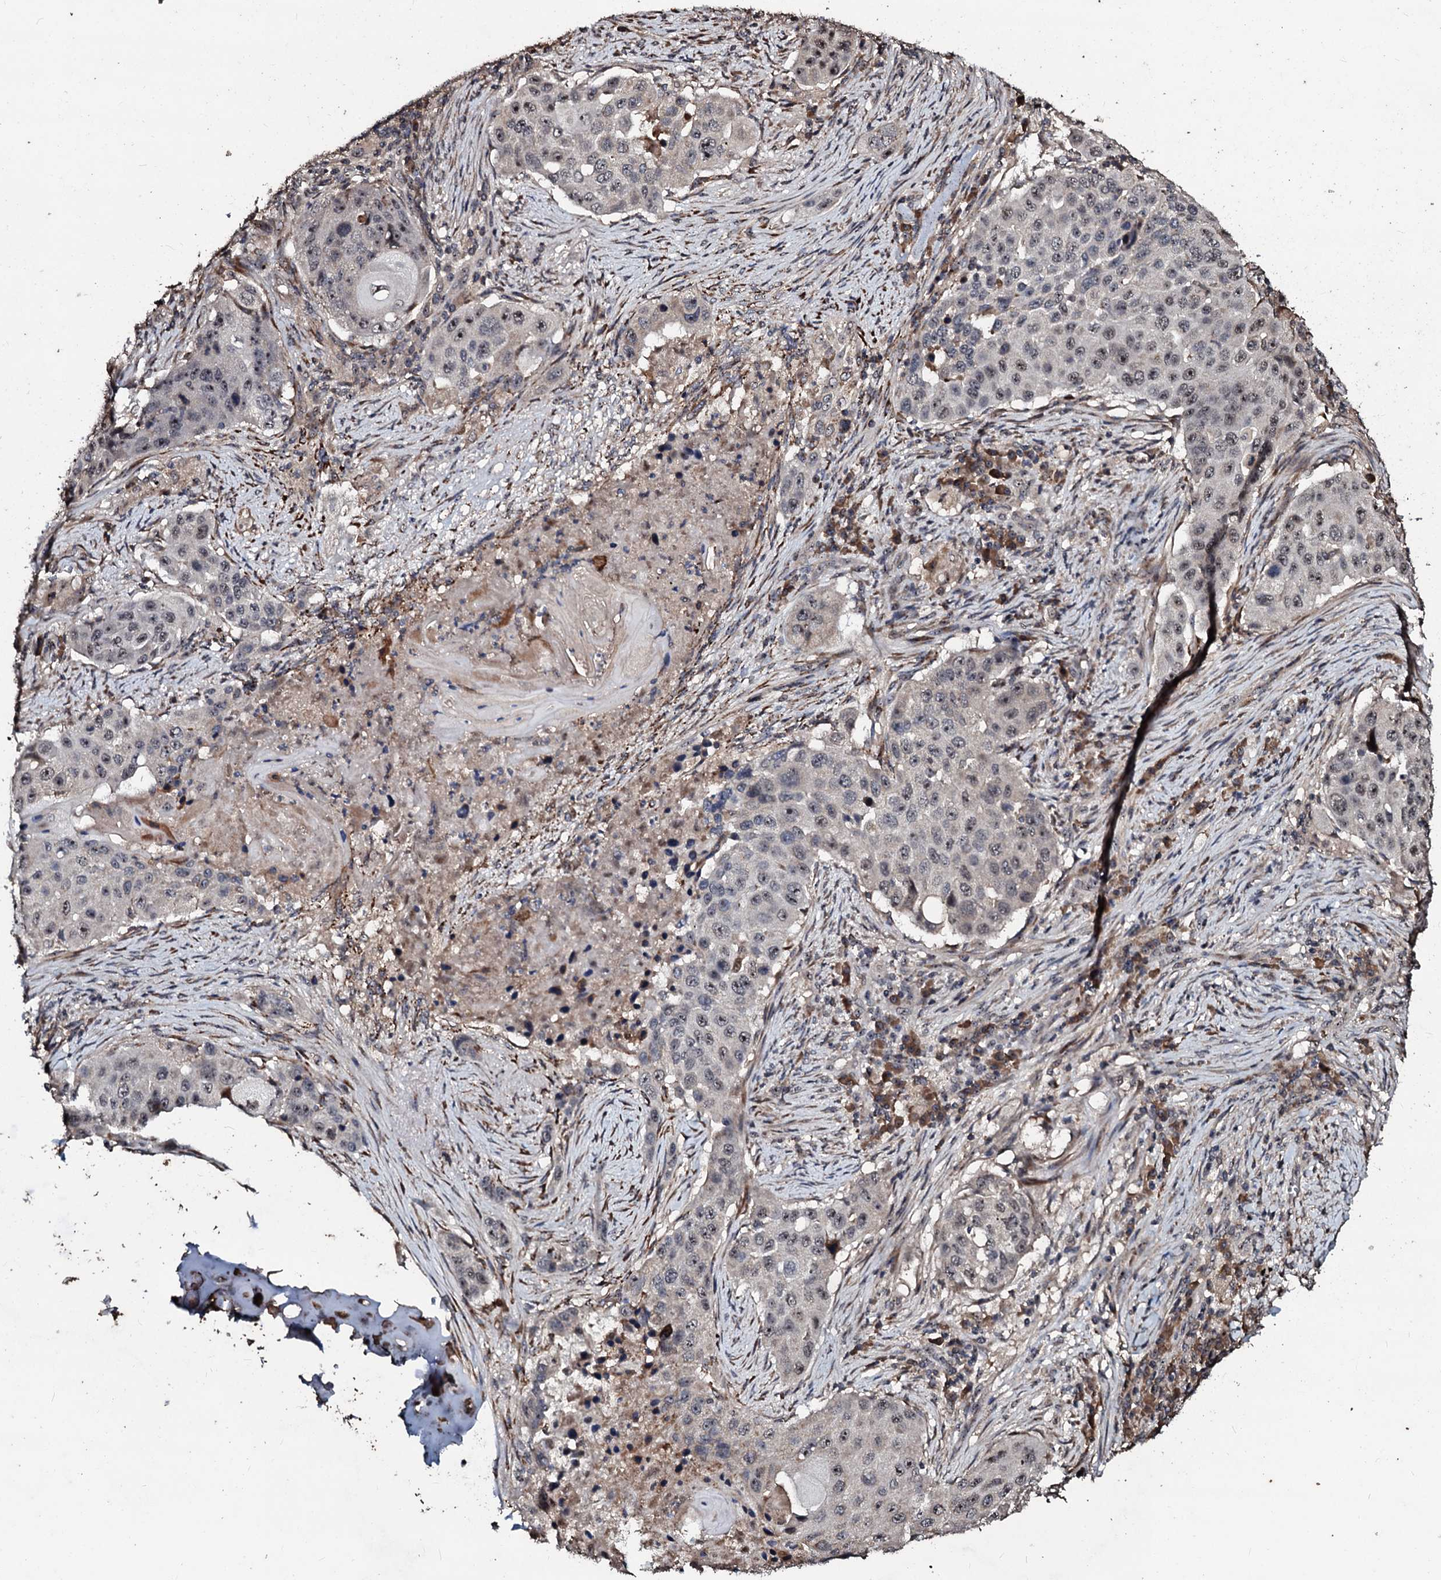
{"staining": {"intensity": "moderate", "quantity": "<25%", "location": "cytoplasmic/membranous,nuclear"}, "tissue": "lung cancer", "cell_type": "Tumor cells", "image_type": "cancer", "snomed": [{"axis": "morphology", "description": "Squamous cell carcinoma, NOS"}, {"axis": "topography", "description": "Lung"}], "caption": "Lung cancer stained with DAB immunohistochemistry (IHC) shows low levels of moderate cytoplasmic/membranous and nuclear expression in approximately <25% of tumor cells.", "gene": "SUPT7L", "patient": {"sex": "female", "age": 63}}